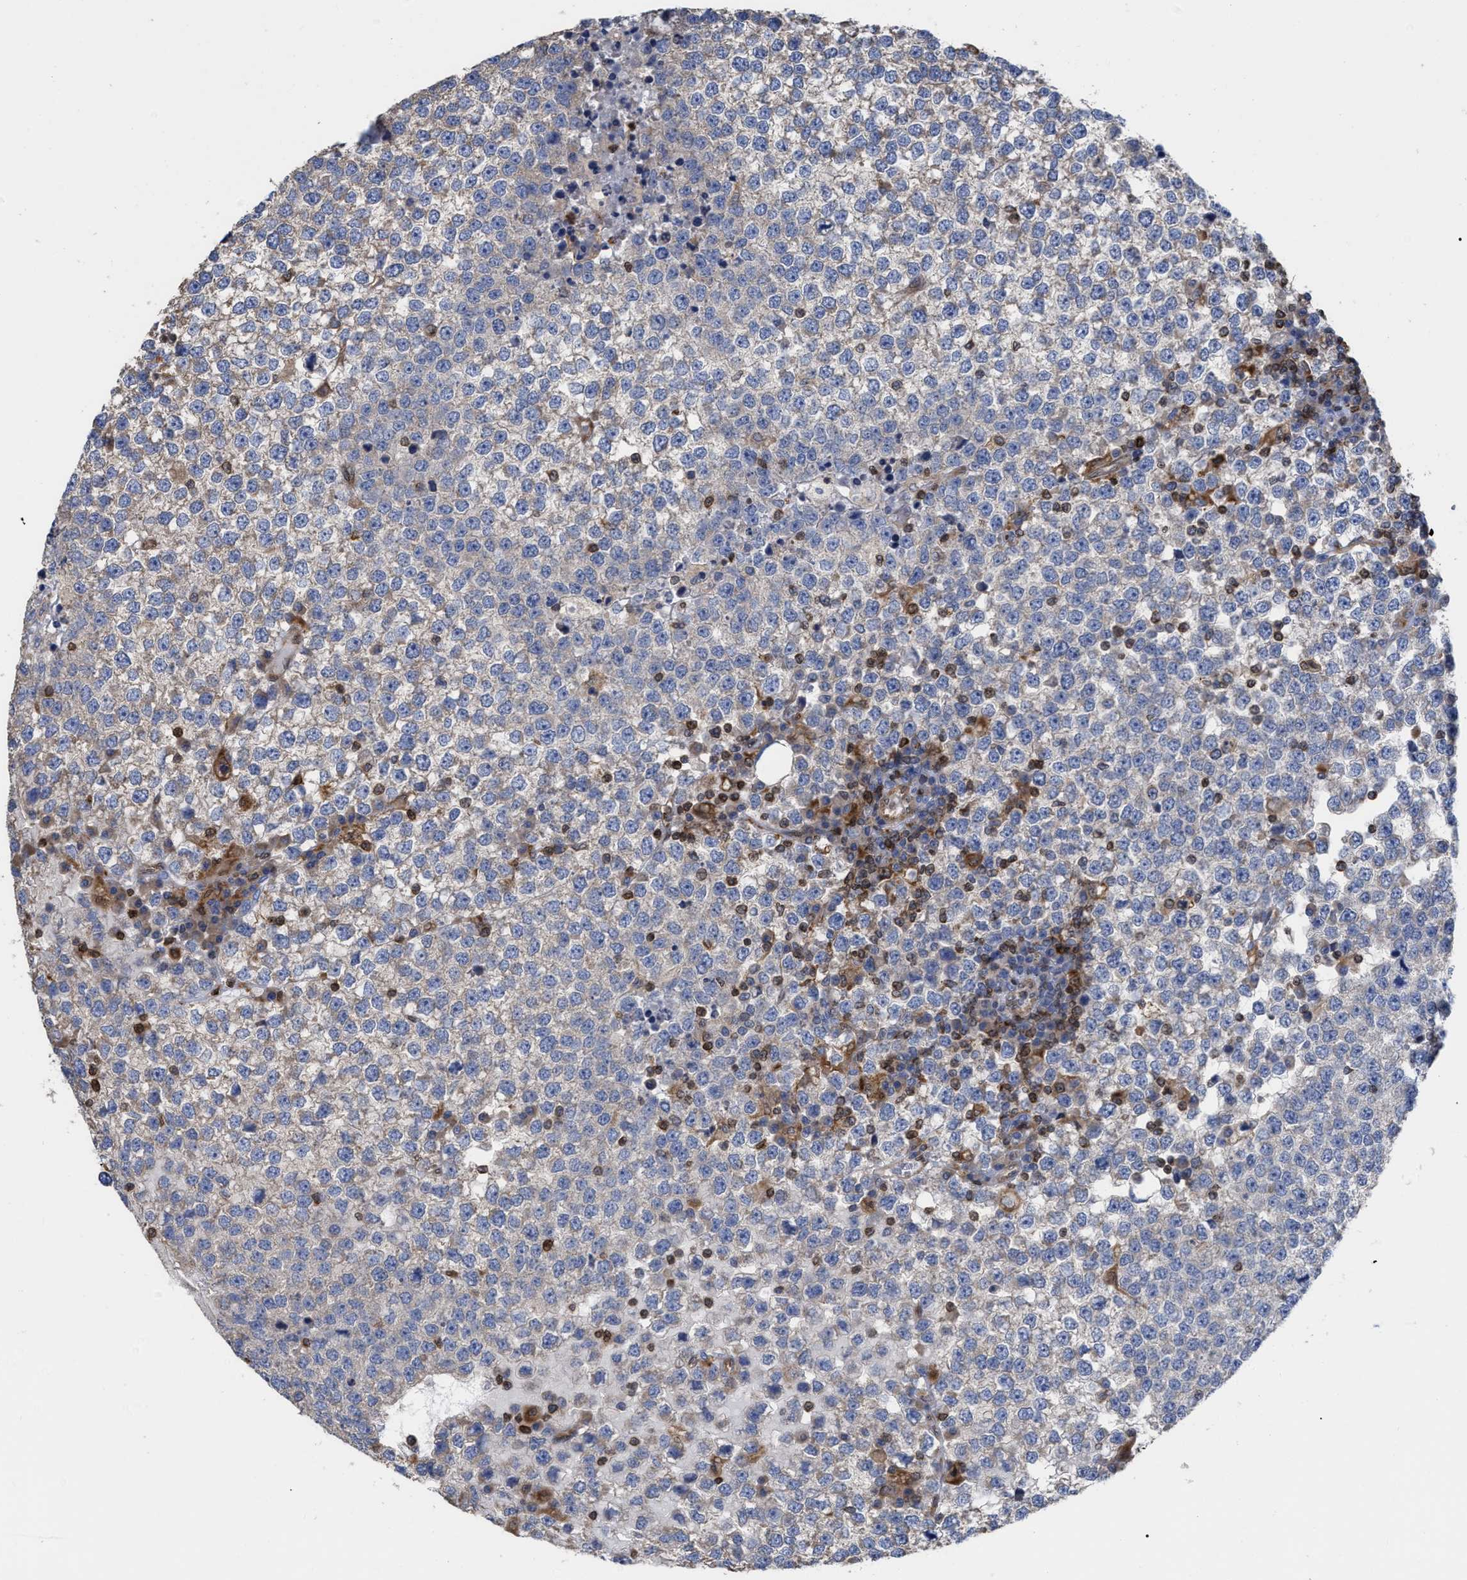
{"staining": {"intensity": "weak", "quantity": "25%-75%", "location": "cytoplasmic/membranous"}, "tissue": "testis cancer", "cell_type": "Tumor cells", "image_type": "cancer", "snomed": [{"axis": "morphology", "description": "Seminoma, NOS"}, {"axis": "topography", "description": "Testis"}], "caption": "This image exhibits testis cancer stained with IHC to label a protein in brown. The cytoplasmic/membranous of tumor cells show weak positivity for the protein. Nuclei are counter-stained blue.", "gene": "GIMAP4", "patient": {"sex": "male", "age": 65}}